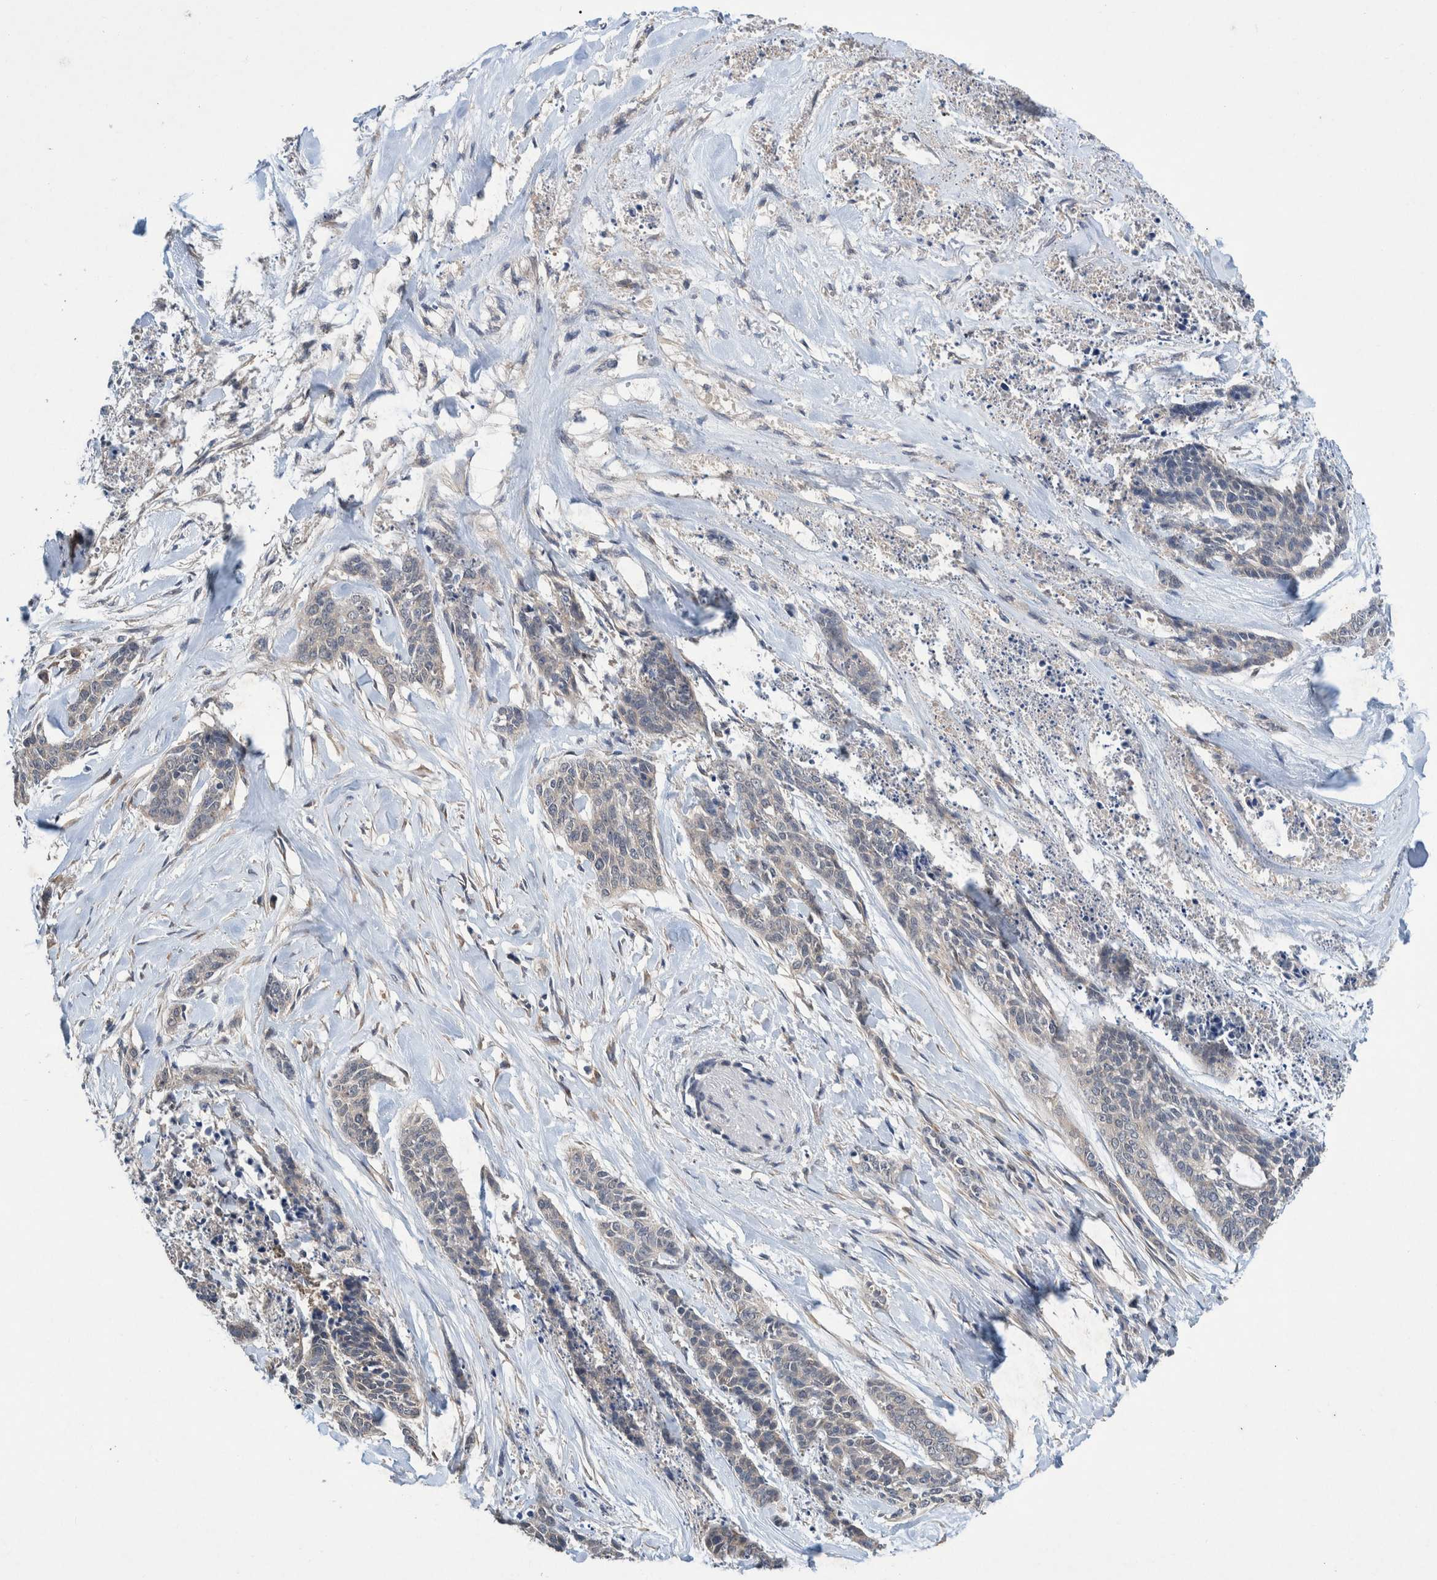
{"staining": {"intensity": "negative", "quantity": "none", "location": "none"}, "tissue": "skin cancer", "cell_type": "Tumor cells", "image_type": "cancer", "snomed": [{"axis": "morphology", "description": "Basal cell carcinoma"}, {"axis": "topography", "description": "Skin"}], "caption": "IHC histopathology image of skin basal cell carcinoma stained for a protein (brown), which exhibits no staining in tumor cells. The staining is performed using DAB (3,3'-diaminobenzidine) brown chromogen with nuclei counter-stained in using hematoxylin.", "gene": "PLPBP", "patient": {"sex": "female", "age": 64}}